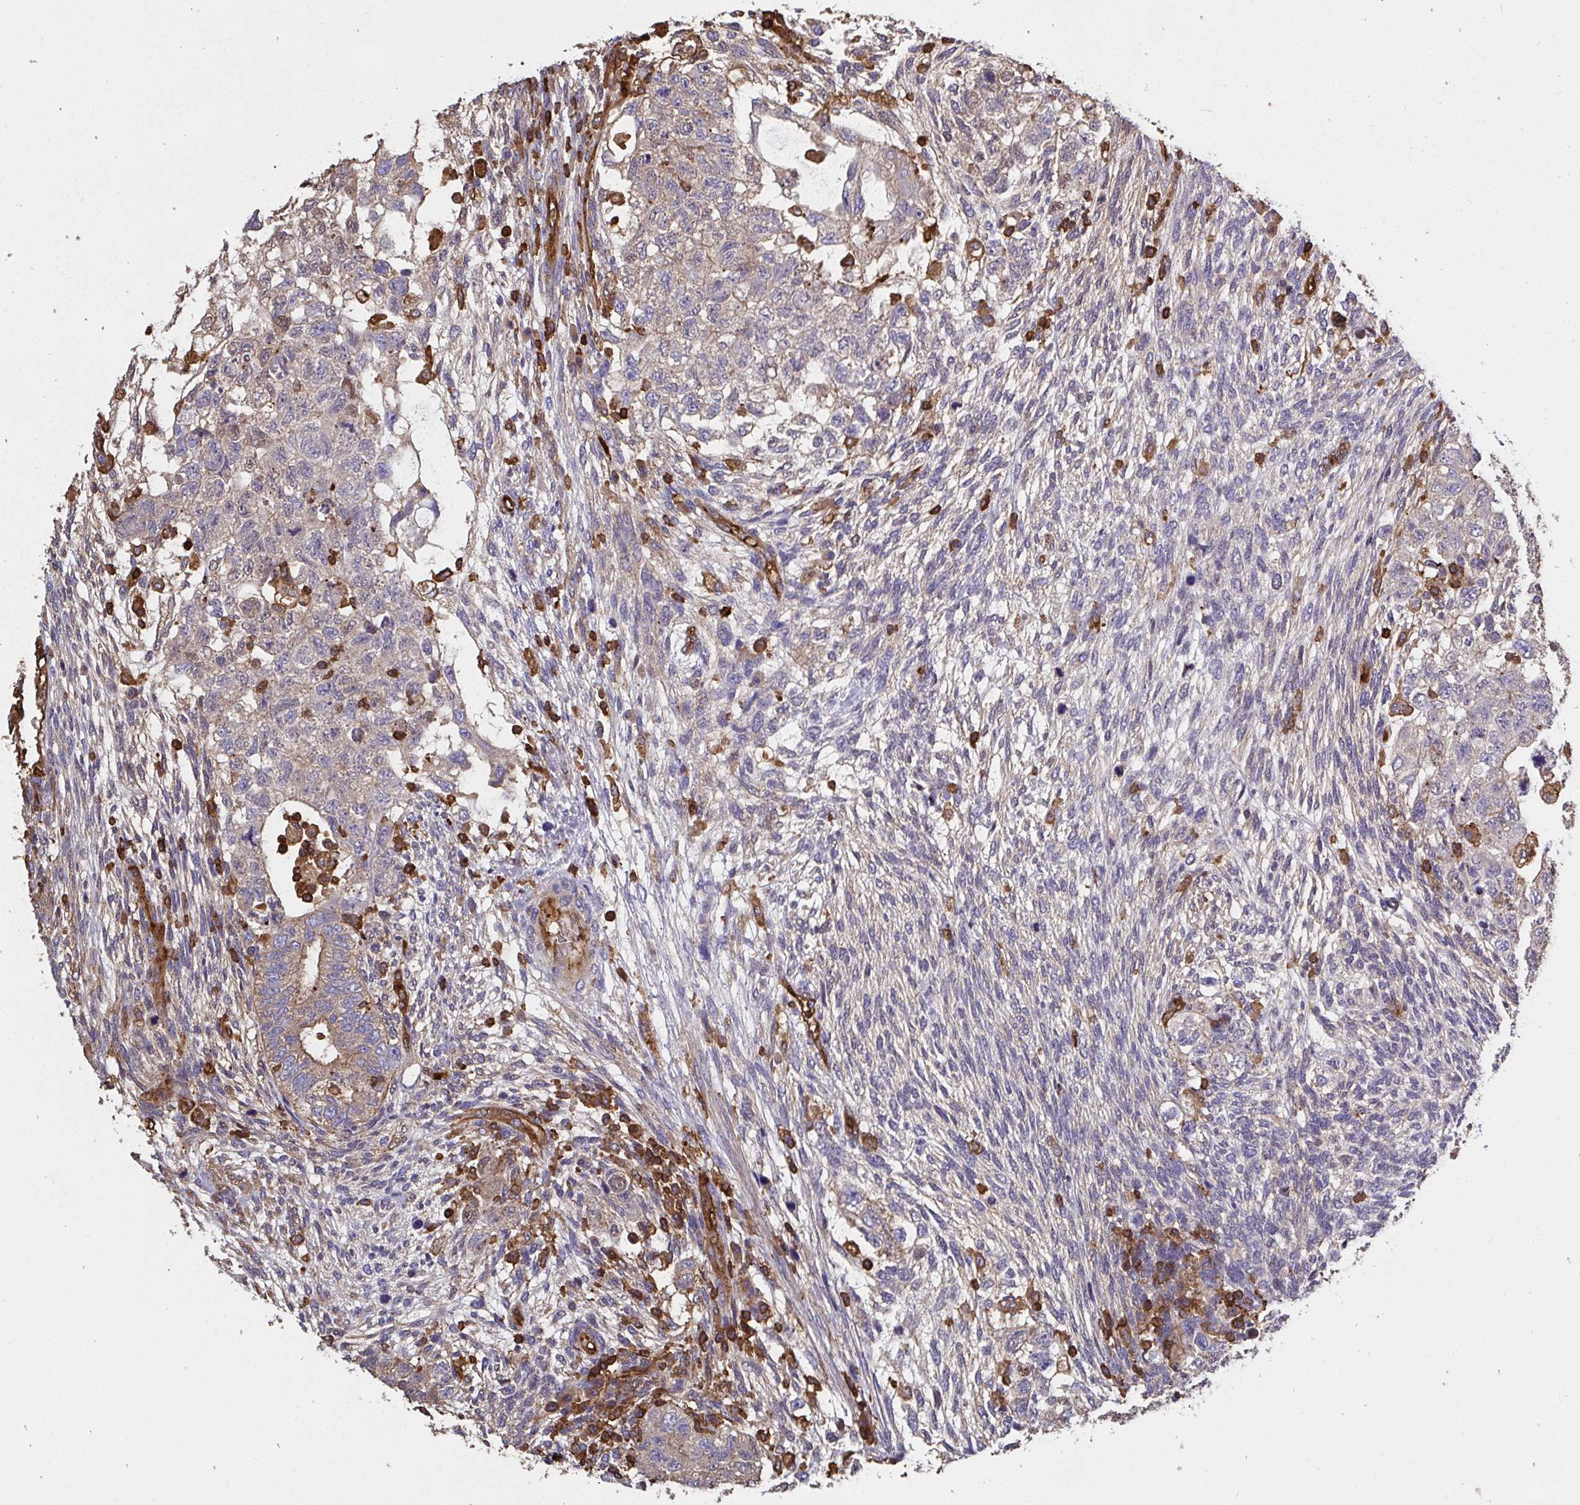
{"staining": {"intensity": "weak", "quantity": "<25%", "location": "cytoplasmic/membranous"}, "tissue": "testis cancer", "cell_type": "Tumor cells", "image_type": "cancer", "snomed": [{"axis": "morphology", "description": "Normal tissue, NOS"}, {"axis": "morphology", "description": "Carcinoma, Embryonal, NOS"}, {"axis": "topography", "description": "Testis"}], "caption": "Immunohistochemistry image of neoplastic tissue: embryonal carcinoma (testis) stained with DAB (3,3'-diaminobenzidine) exhibits no significant protein positivity in tumor cells.", "gene": "CFL1", "patient": {"sex": "male", "age": 36}}